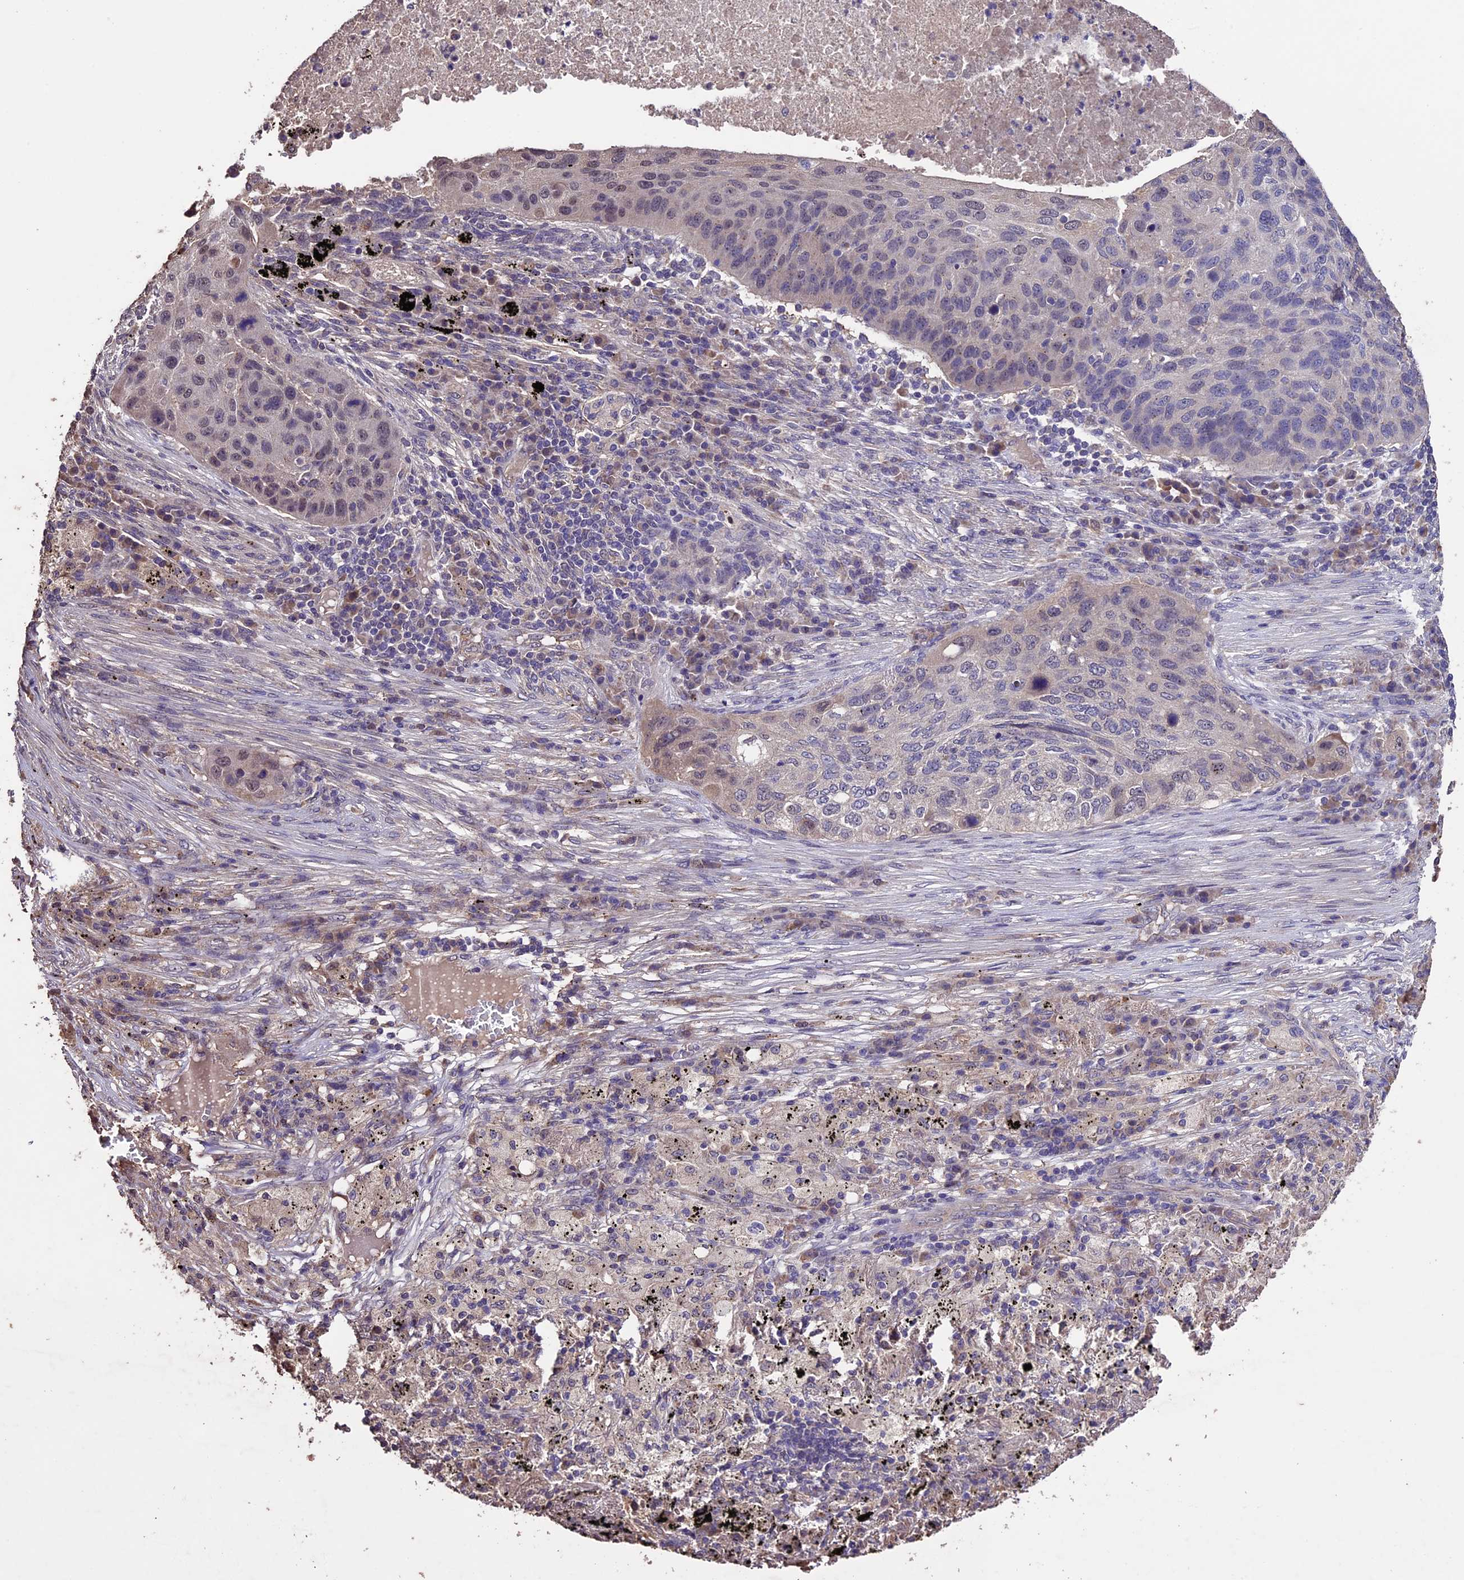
{"staining": {"intensity": "weak", "quantity": "<25%", "location": "nuclear"}, "tissue": "lung cancer", "cell_type": "Tumor cells", "image_type": "cancer", "snomed": [{"axis": "morphology", "description": "Squamous cell carcinoma, NOS"}, {"axis": "topography", "description": "Lung"}], "caption": "Immunohistochemistry (IHC) image of neoplastic tissue: human lung cancer (squamous cell carcinoma) stained with DAB (3,3'-diaminobenzidine) demonstrates no significant protein staining in tumor cells.", "gene": "DIS3L", "patient": {"sex": "female", "age": 63}}